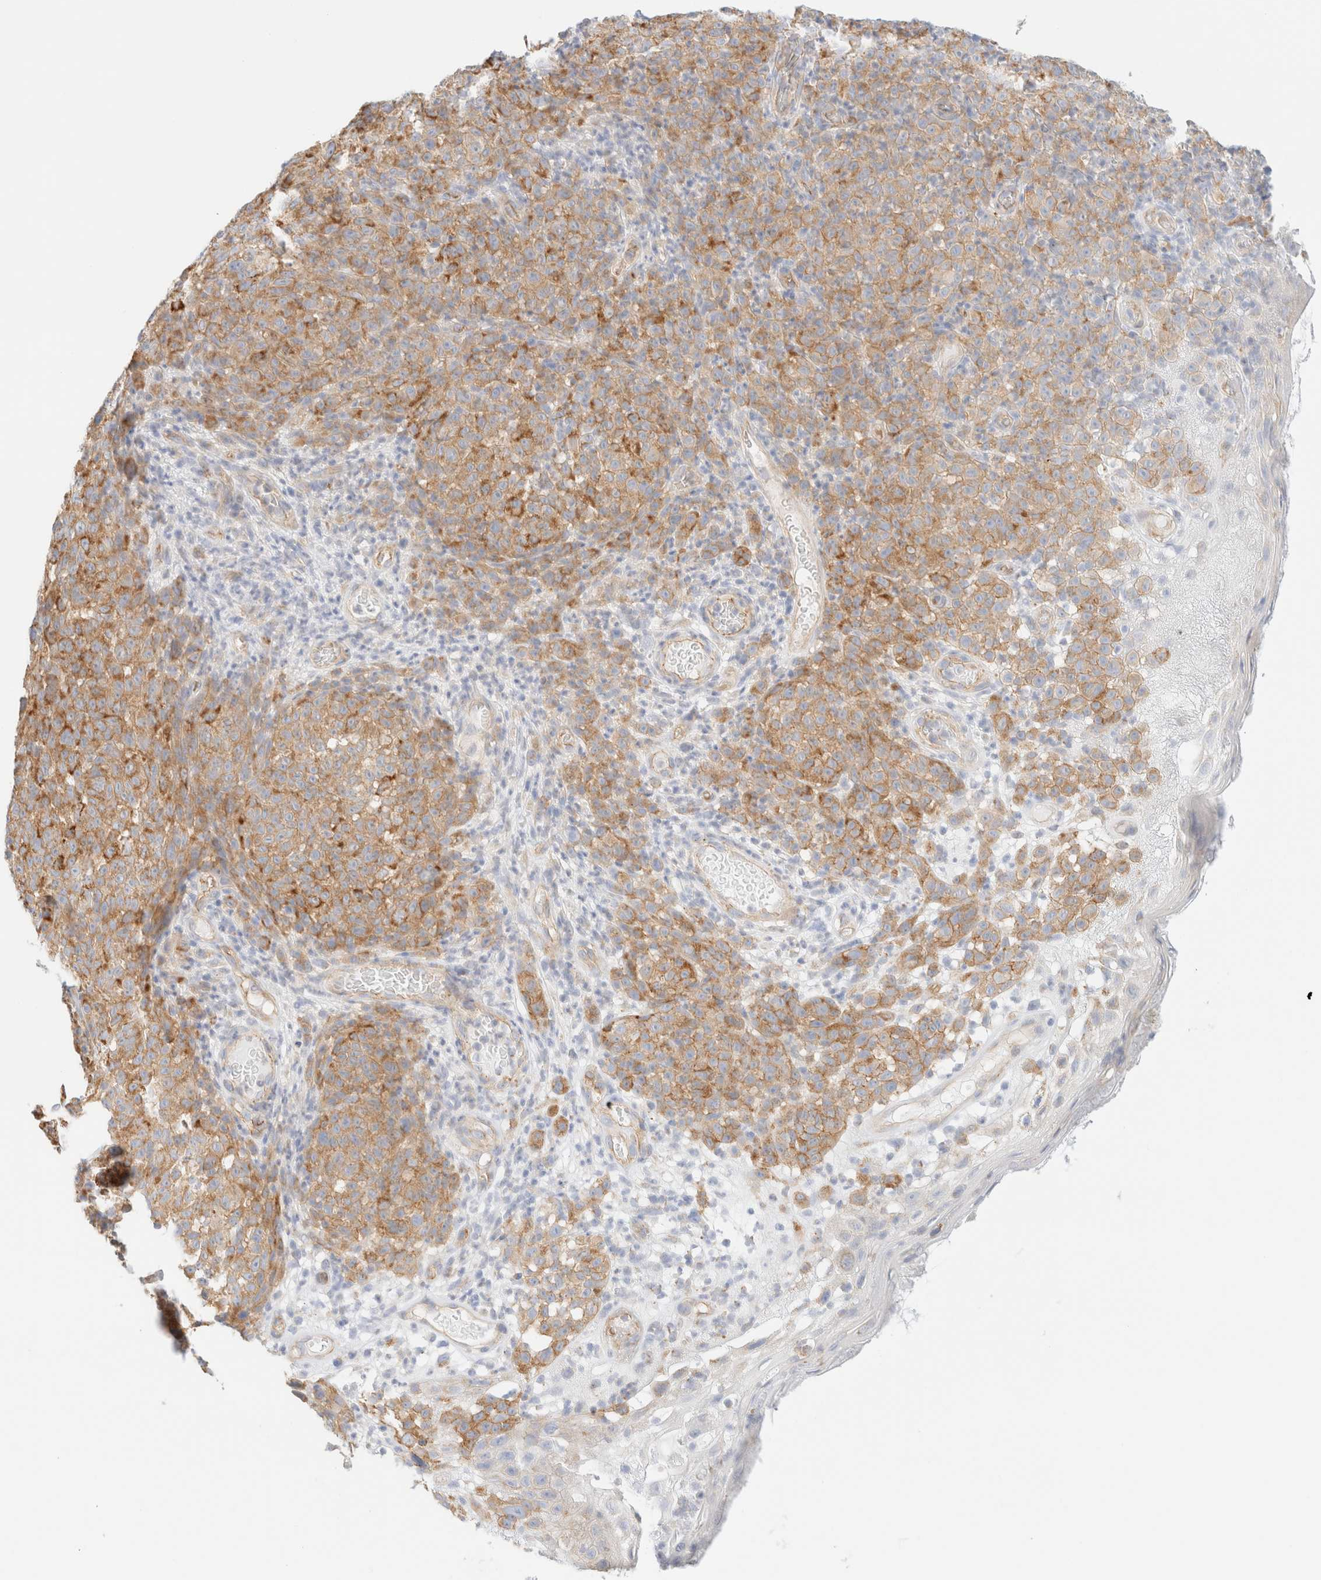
{"staining": {"intensity": "moderate", "quantity": ">75%", "location": "cytoplasmic/membranous"}, "tissue": "melanoma", "cell_type": "Tumor cells", "image_type": "cancer", "snomed": [{"axis": "morphology", "description": "Malignant melanoma, NOS"}, {"axis": "topography", "description": "Skin"}], "caption": "Melanoma stained for a protein (brown) exhibits moderate cytoplasmic/membranous positive expression in approximately >75% of tumor cells.", "gene": "CYB5R4", "patient": {"sex": "female", "age": 82}}